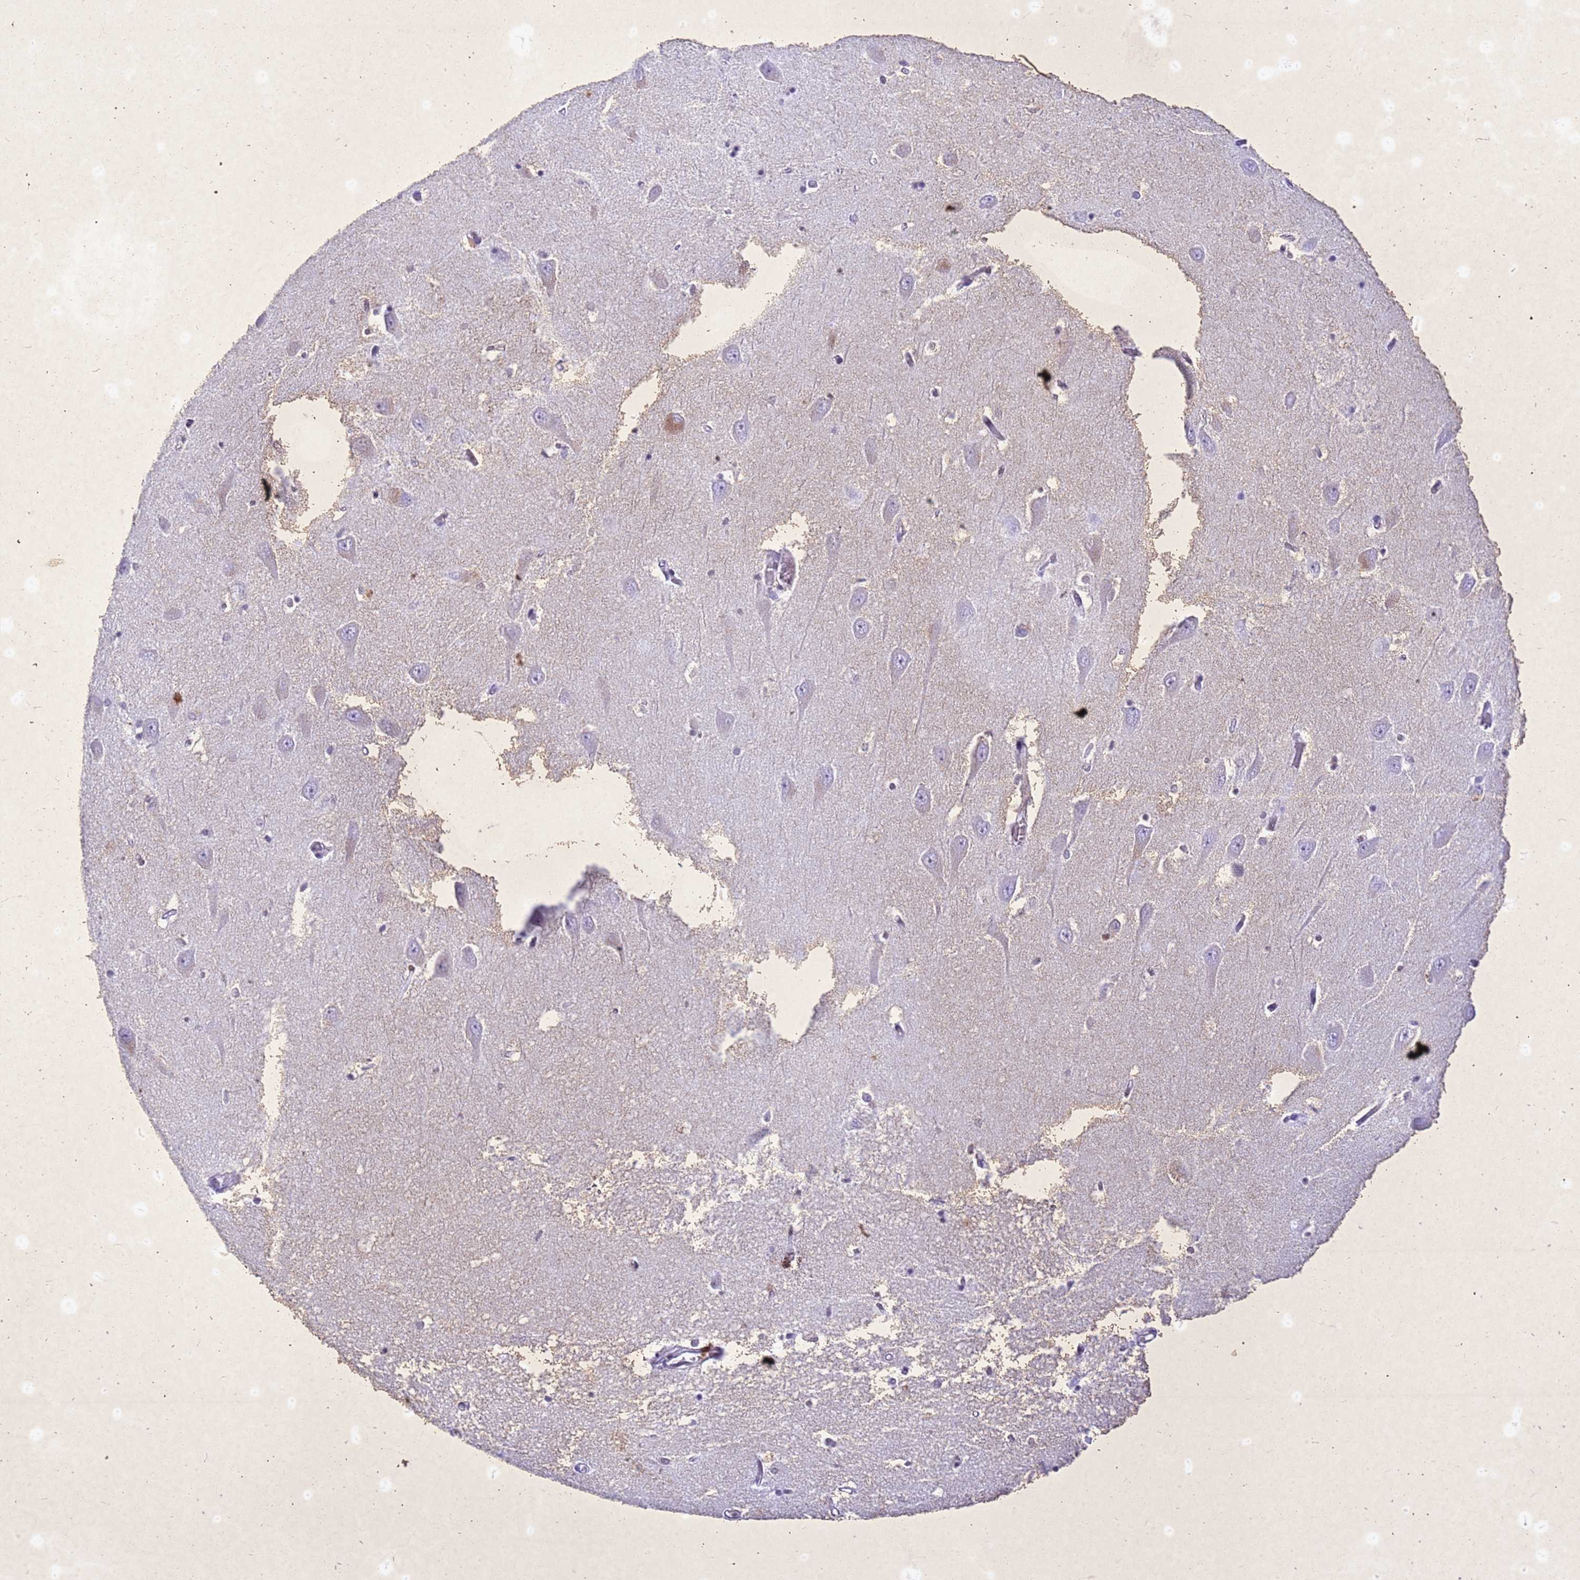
{"staining": {"intensity": "moderate", "quantity": "<25%", "location": "nuclear"}, "tissue": "hippocampus", "cell_type": "Glial cells", "image_type": "normal", "snomed": [{"axis": "morphology", "description": "Normal tissue, NOS"}, {"axis": "topography", "description": "Hippocampus"}], "caption": "Immunohistochemistry (IHC) staining of benign hippocampus, which exhibits low levels of moderate nuclear staining in approximately <25% of glial cells indicating moderate nuclear protein staining. The staining was performed using DAB (3,3'-diaminobenzidine) (brown) for protein detection and nuclei were counterstained in hematoxylin (blue).", "gene": "COPS9", "patient": {"sex": "male", "age": 70}}